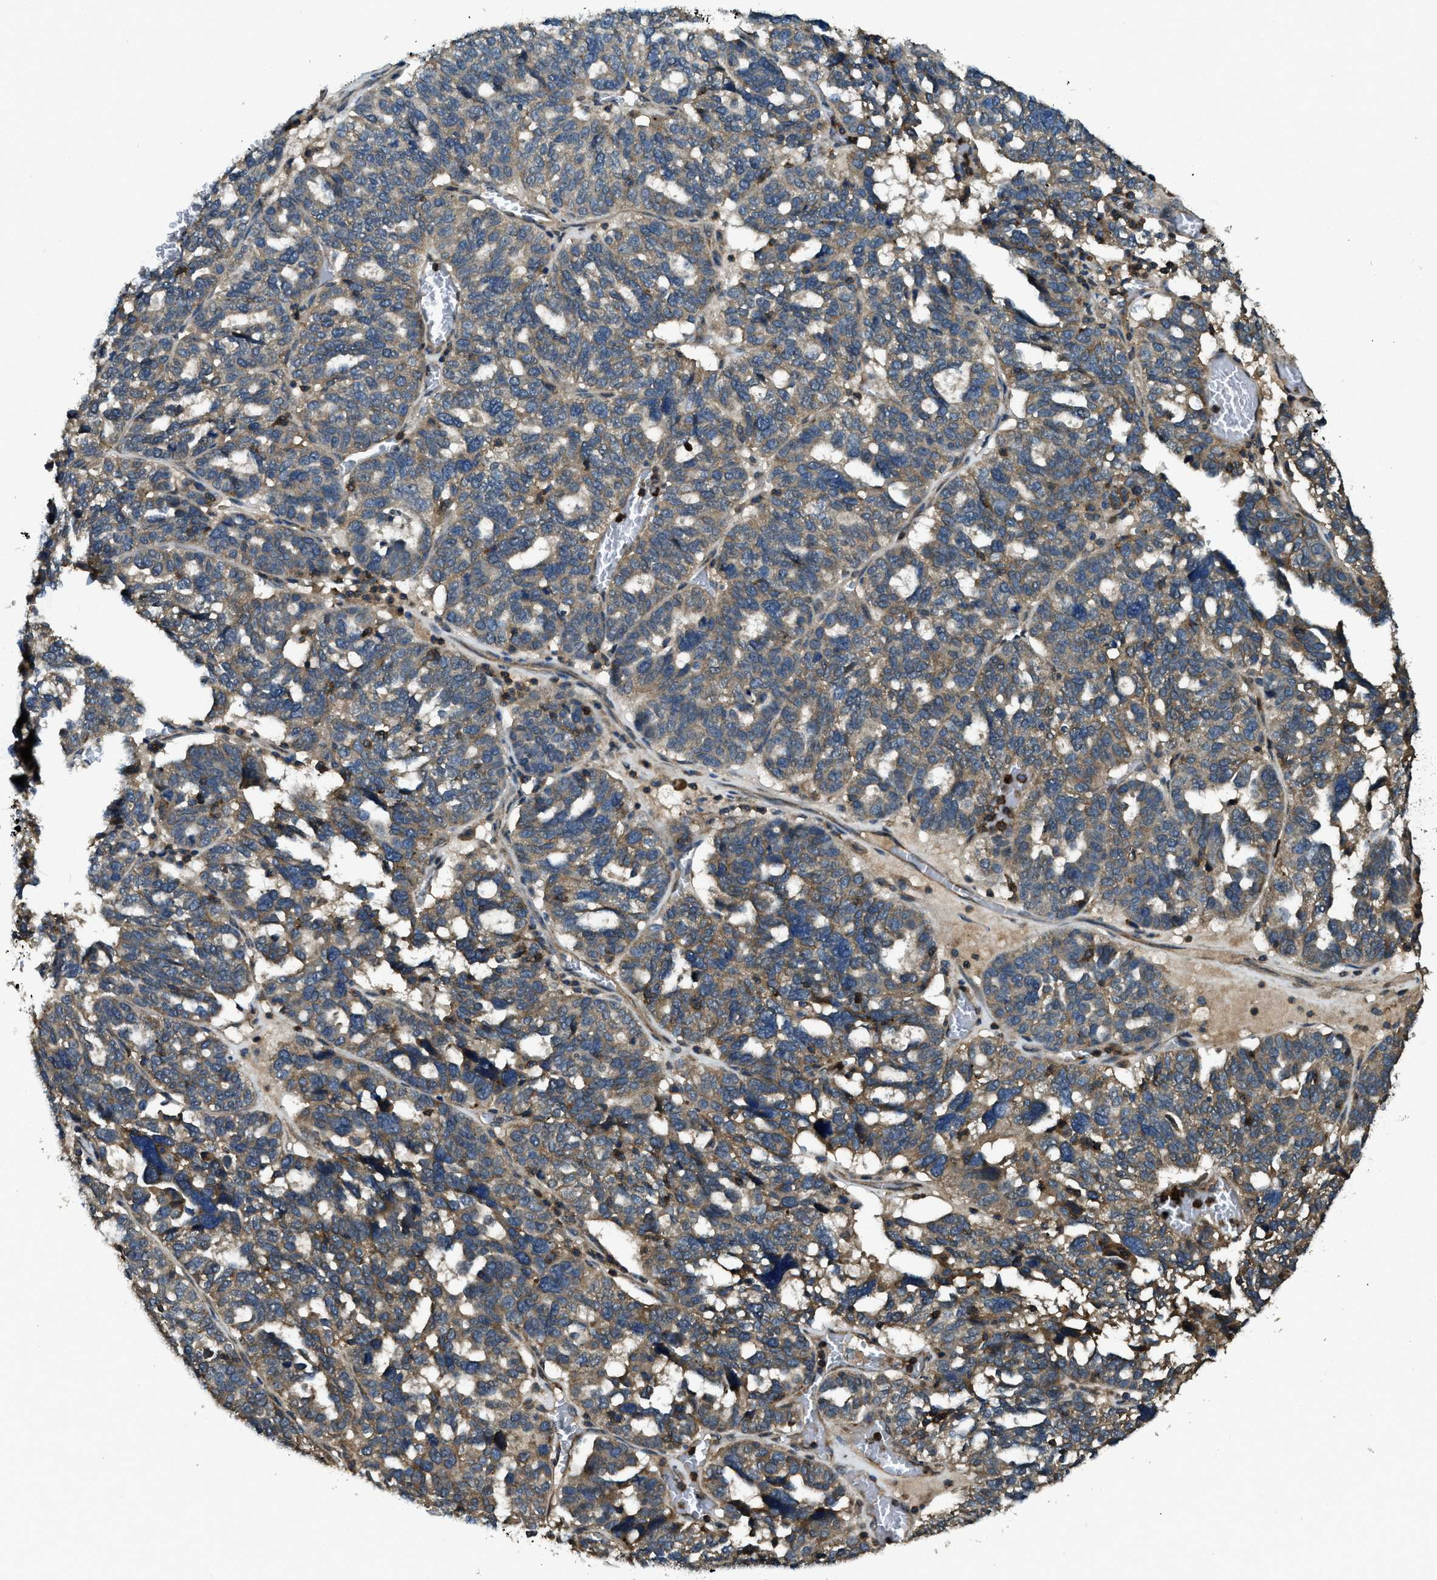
{"staining": {"intensity": "weak", "quantity": ">75%", "location": "cytoplasmic/membranous"}, "tissue": "ovarian cancer", "cell_type": "Tumor cells", "image_type": "cancer", "snomed": [{"axis": "morphology", "description": "Cystadenocarcinoma, serous, NOS"}, {"axis": "topography", "description": "Ovary"}], "caption": "A brown stain labels weak cytoplasmic/membranous staining of a protein in ovarian serous cystadenocarcinoma tumor cells.", "gene": "ATP8B1", "patient": {"sex": "female", "age": 59}}